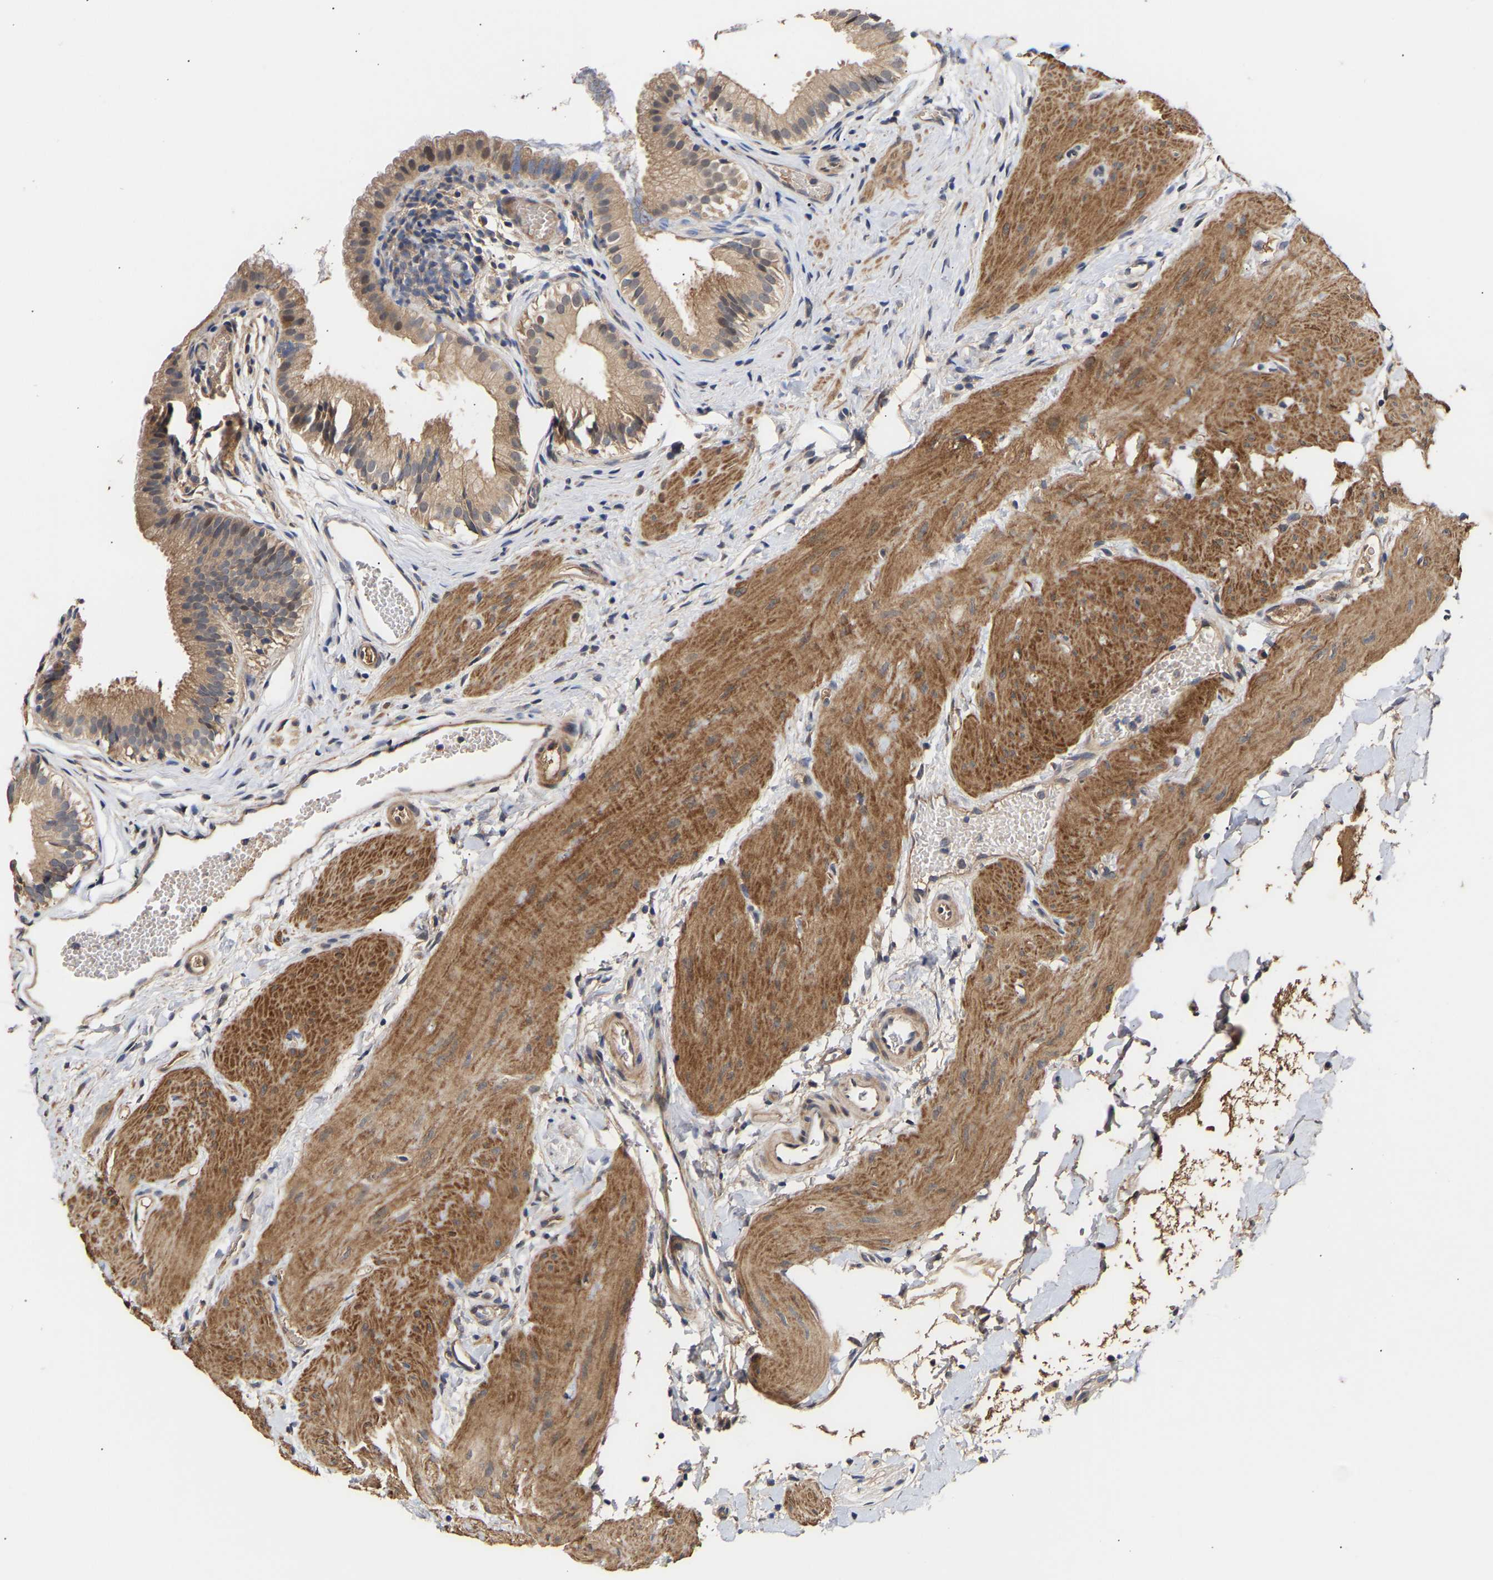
{"staining": {"intensity": "strong", "quantity": "25%-75%", "location": "cytoplasmic/membranous"}, "tissue": "gallbladder", "cell_type": "Glandular cells", "image_type": "normal", "snomed": [{"axis": "morphology", "description": "Normal tissue, NOS"}, {"axis": "topography", "description": "Gallbladder"}], "caption": "Protein expression analysis of unremarkable gallbladder displays strong cytoplasmic/membranous staining in approximately 25%-75% of glandular cells.", "gene": "KASH5", "patient": {"sex": "female", "age": 26}}